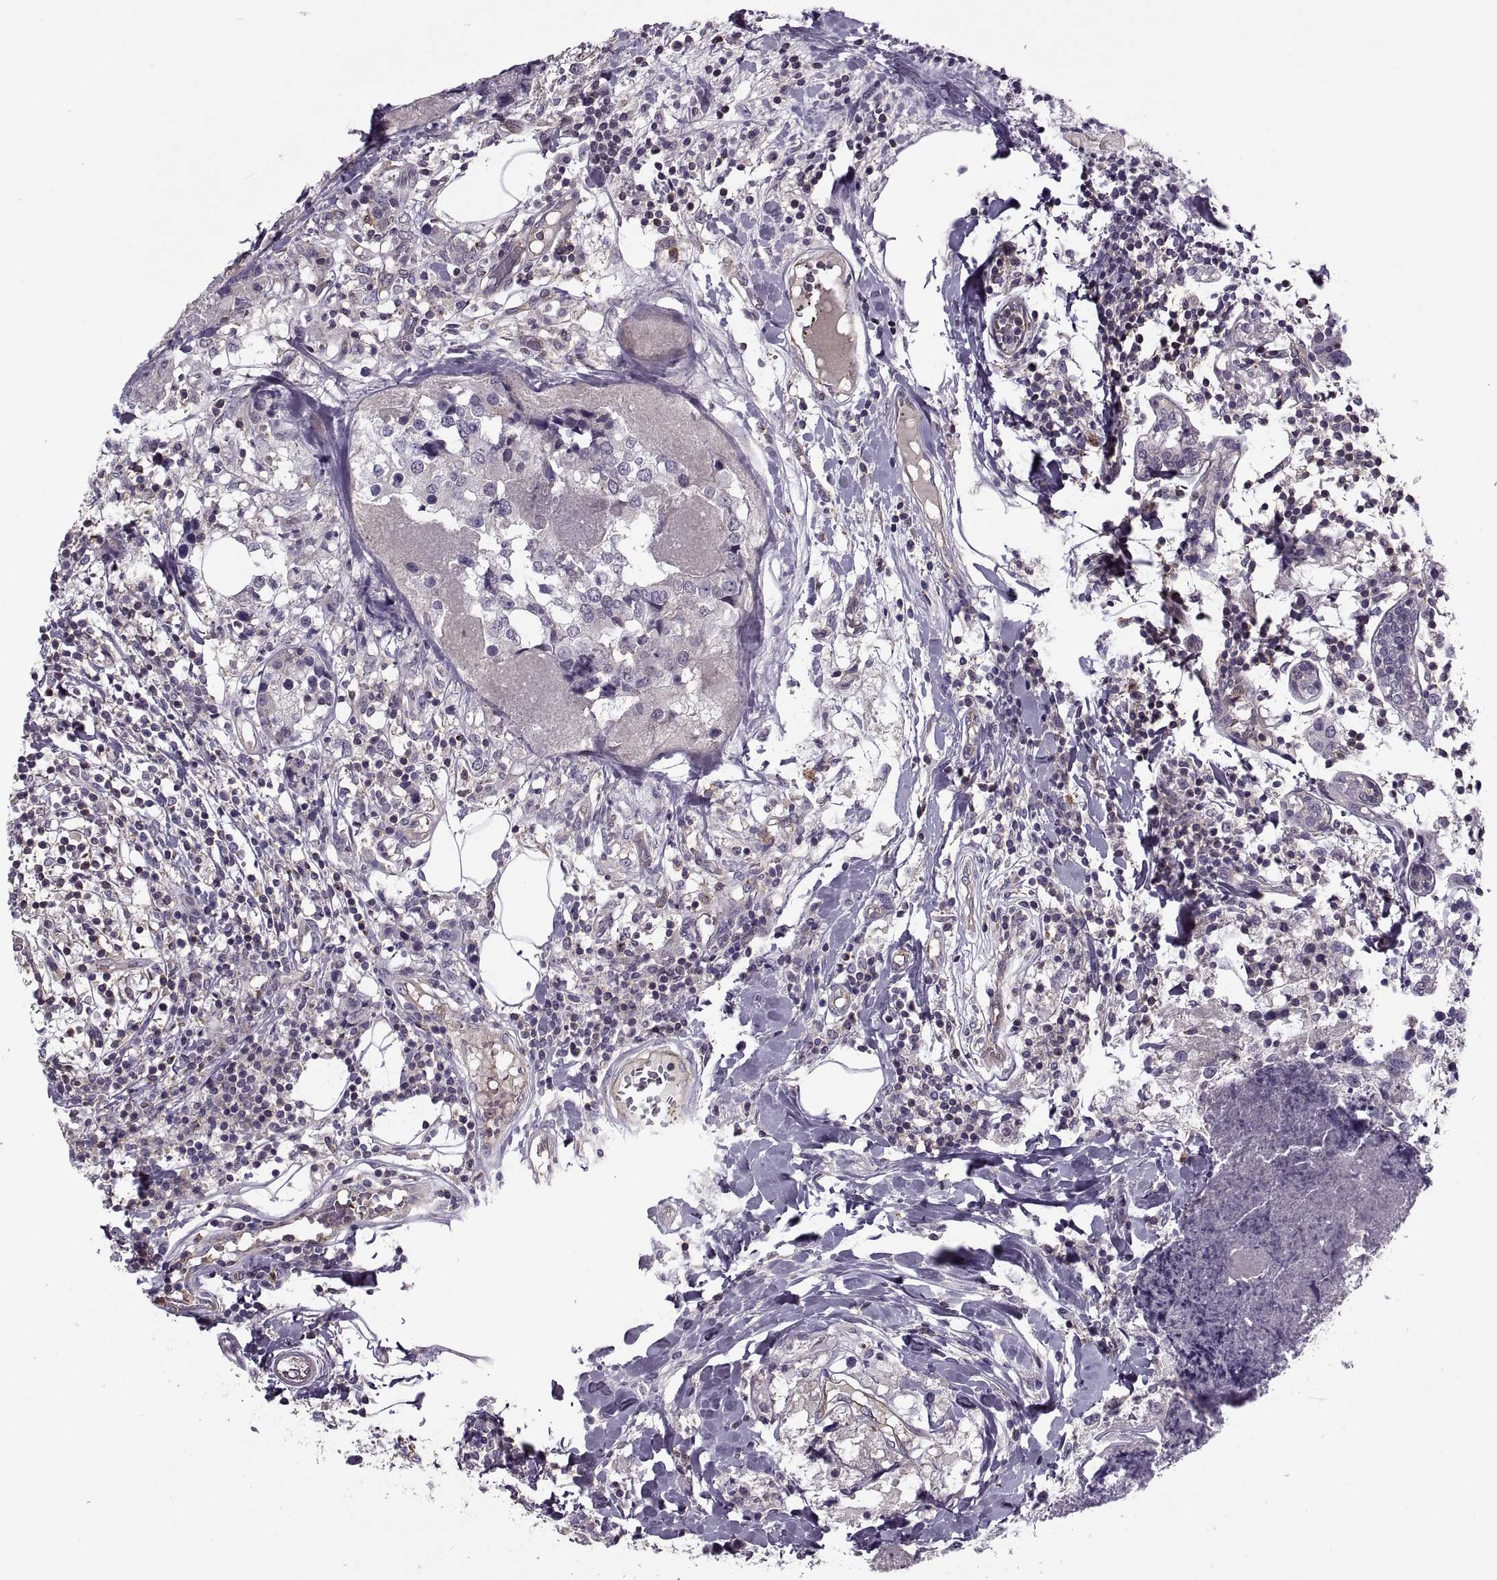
{"staining": {"intensity": "negative", "quantity": "none", "location": "none"}, "tissue": "breast cancer", "cell_type": "Tumor cells", "image_type": "cancer", "snomed": [{"axis": "morphology", "description": "Lobular carcinoma"}, {"axis": "topography", "description": "Breast"}], "caption": "A high-resolution photomicrograph shows IHC staining of breast cancer (lobular carcinoma), which exhibits no significant positivity in tumor cells.", "gene": "SLC2A3", "patient": {"sex": "female", "age": 59}}